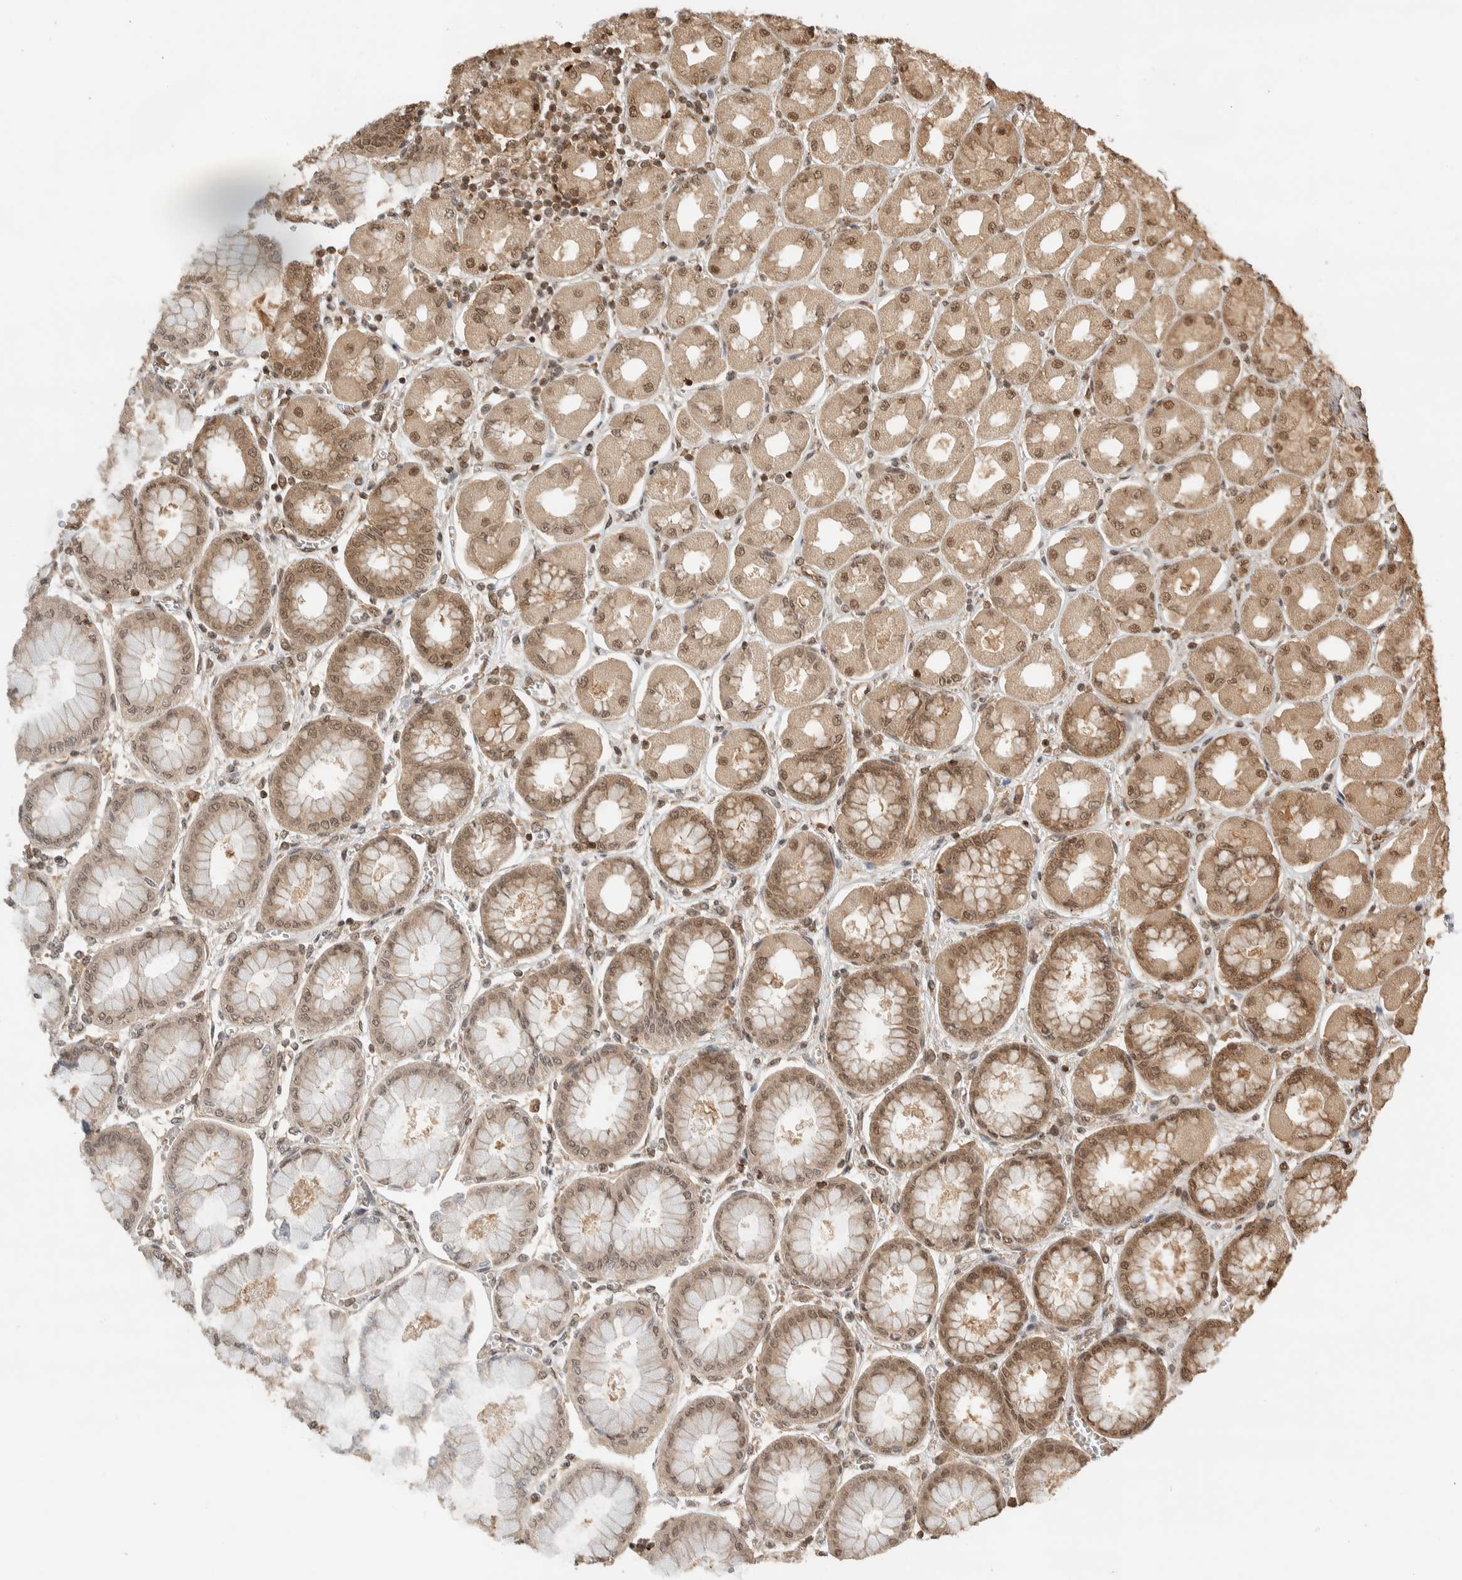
{"staining": {"intensity": "moderate", "quantity": ">75%", "location": "nuclear"}, "tissue": "stomach", "cell_type": "Glandular cells", "image_type": "normal", "snomed": [{"axis": "morphology", "description": "Normal tissue, NOS"}, {"axis": "topography", "description": "Stomach, upper"}], "caption": "High-power microscopy captured an immunohistochemistry (IHC) histopathology image of normal stomach, revealing moderate nuclear expression in approximately >75% of glandular cells.", "gene": "ZBTB2", "patient": {"sex": "female", "age": 56}}